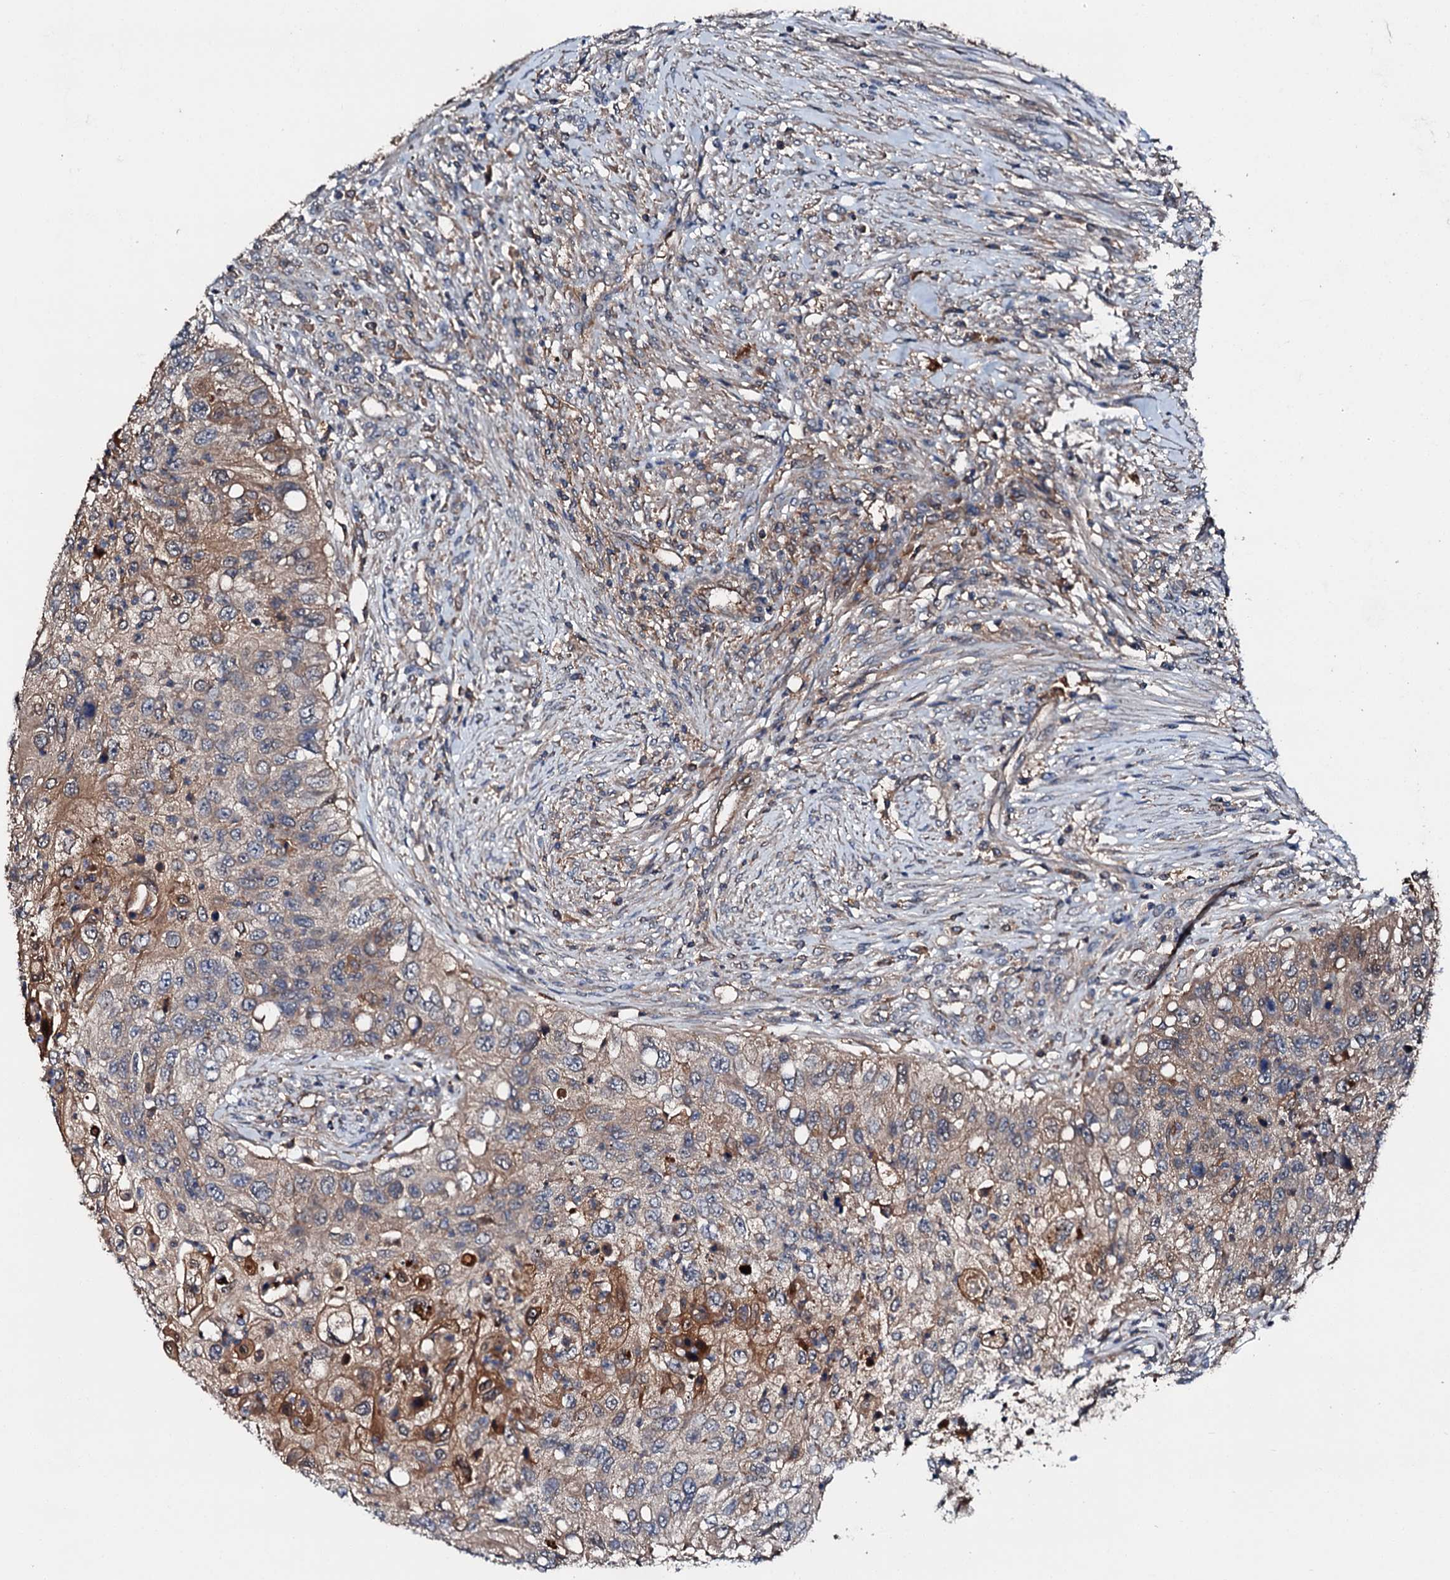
{"staining": {"intensity": "moderate", "quantity": "<25%", "location": "cytoplasmic/membranous"}, "tissue": "urothelial cancer", "cell_type": "Tumor cells", "image_type": "cancer", "snomed": [{"axis": "morphology", "description": "Urothelial carcinoma, High grade"}, {"axis": "topography", "description": "Urinary bladder"}], "caption": "This micrograph shows immunohistochemistry (IHC) staining of human urothelial cancer, with low moderate cytoplasmic/membranous staining in approximately <25% of tumor cells.", "gene": "FGD4", "patient": {"sex": "female", "age": 60}}